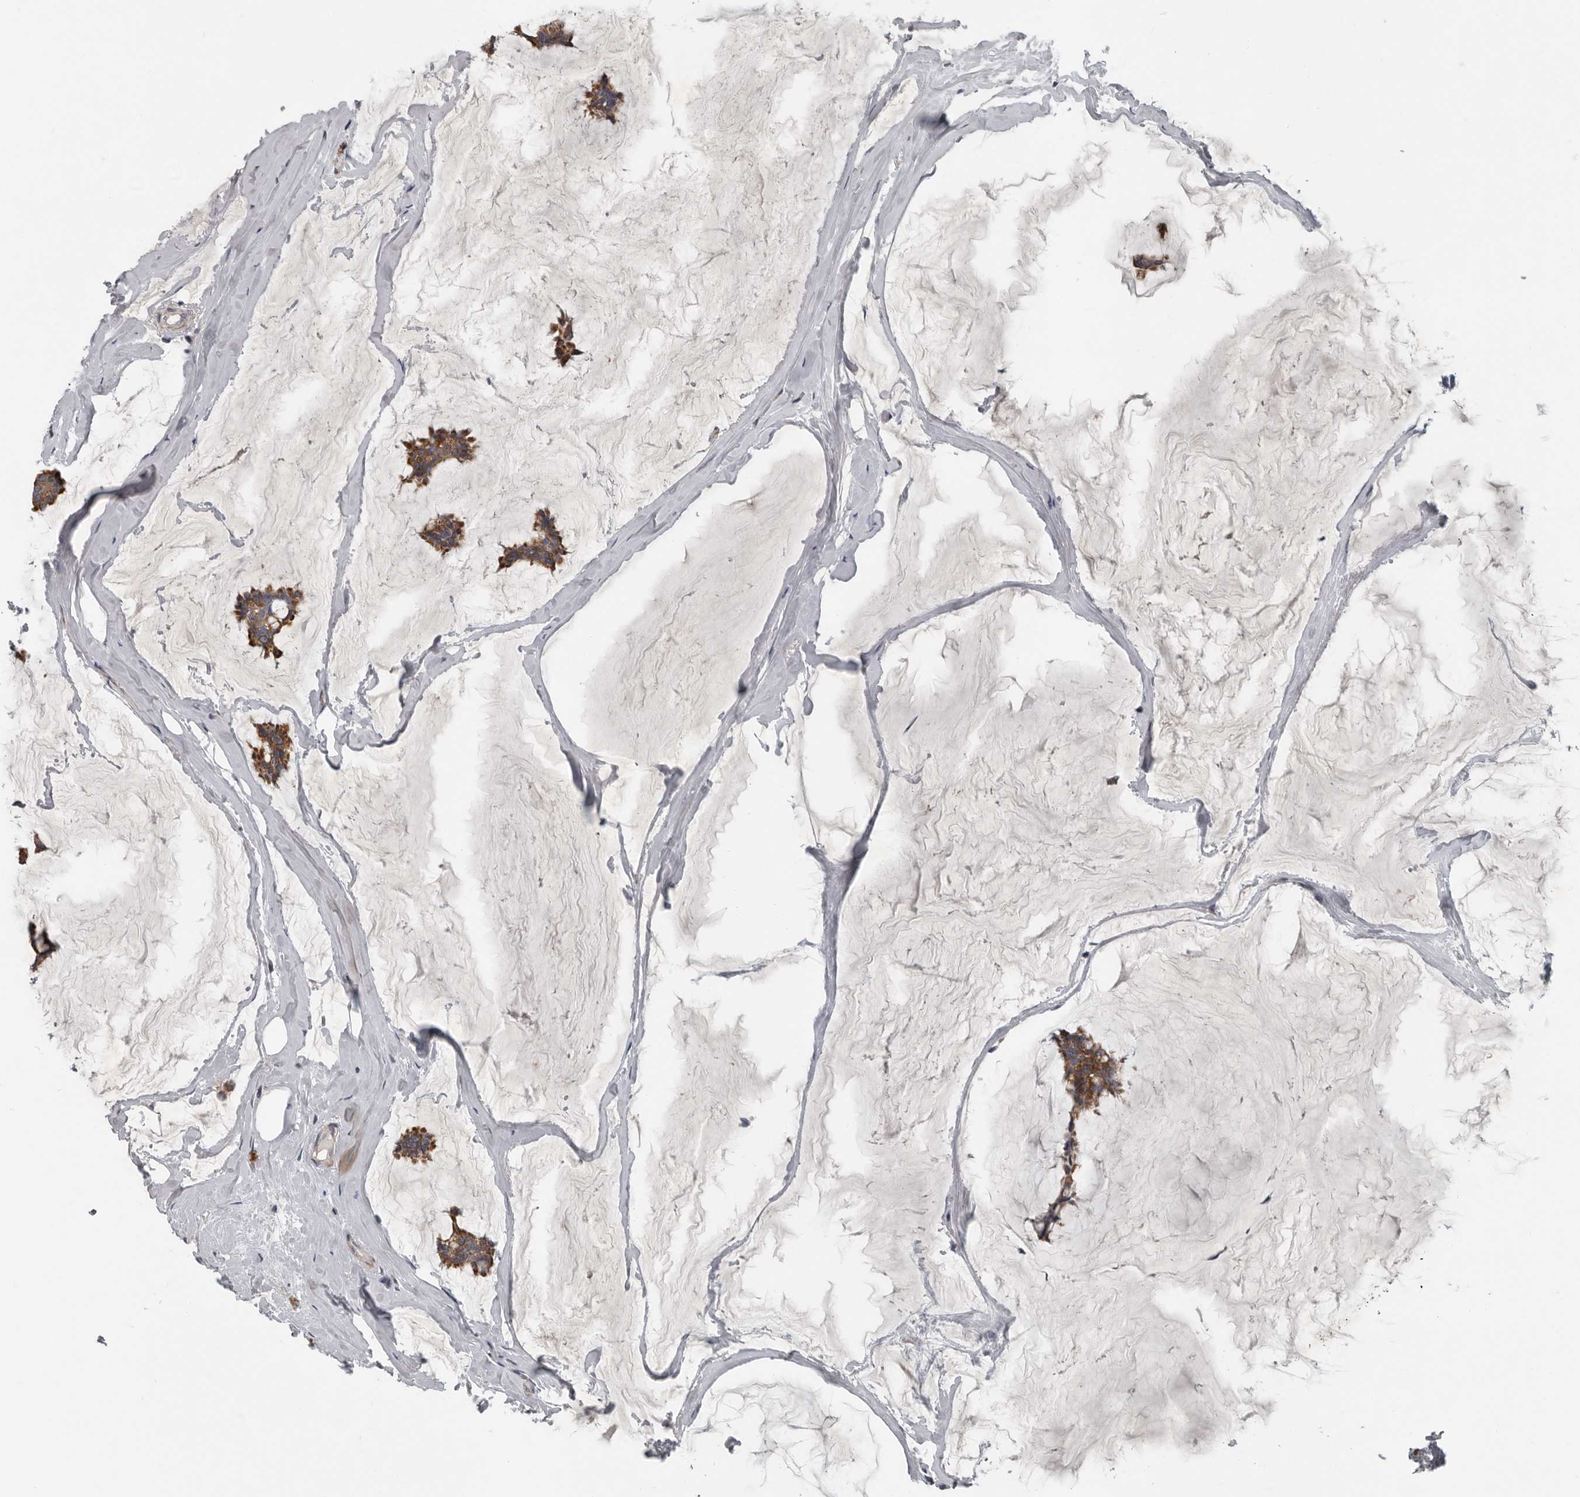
{"staining": {"intensity": "moderate", "quantity": ">75%", "location": "cytoplasmic/membranous"}, "tissue": "breast cancer", "cell_type": "Tumor cells", "image_type": "cancer", "snomed": [{"axis": "morphology", "description": "Duct carcinoma"}, {"axis": "topography", "description": "Breast"}], "caption": "An image showing moderate cytoplasmic/membranous staining in approximately >75% of tumor cells in breast cancer, as visualized by brown immunohistochemical staining.", "gene": "DPY19L4", "patient": {"sex": "female", "age": 93}}